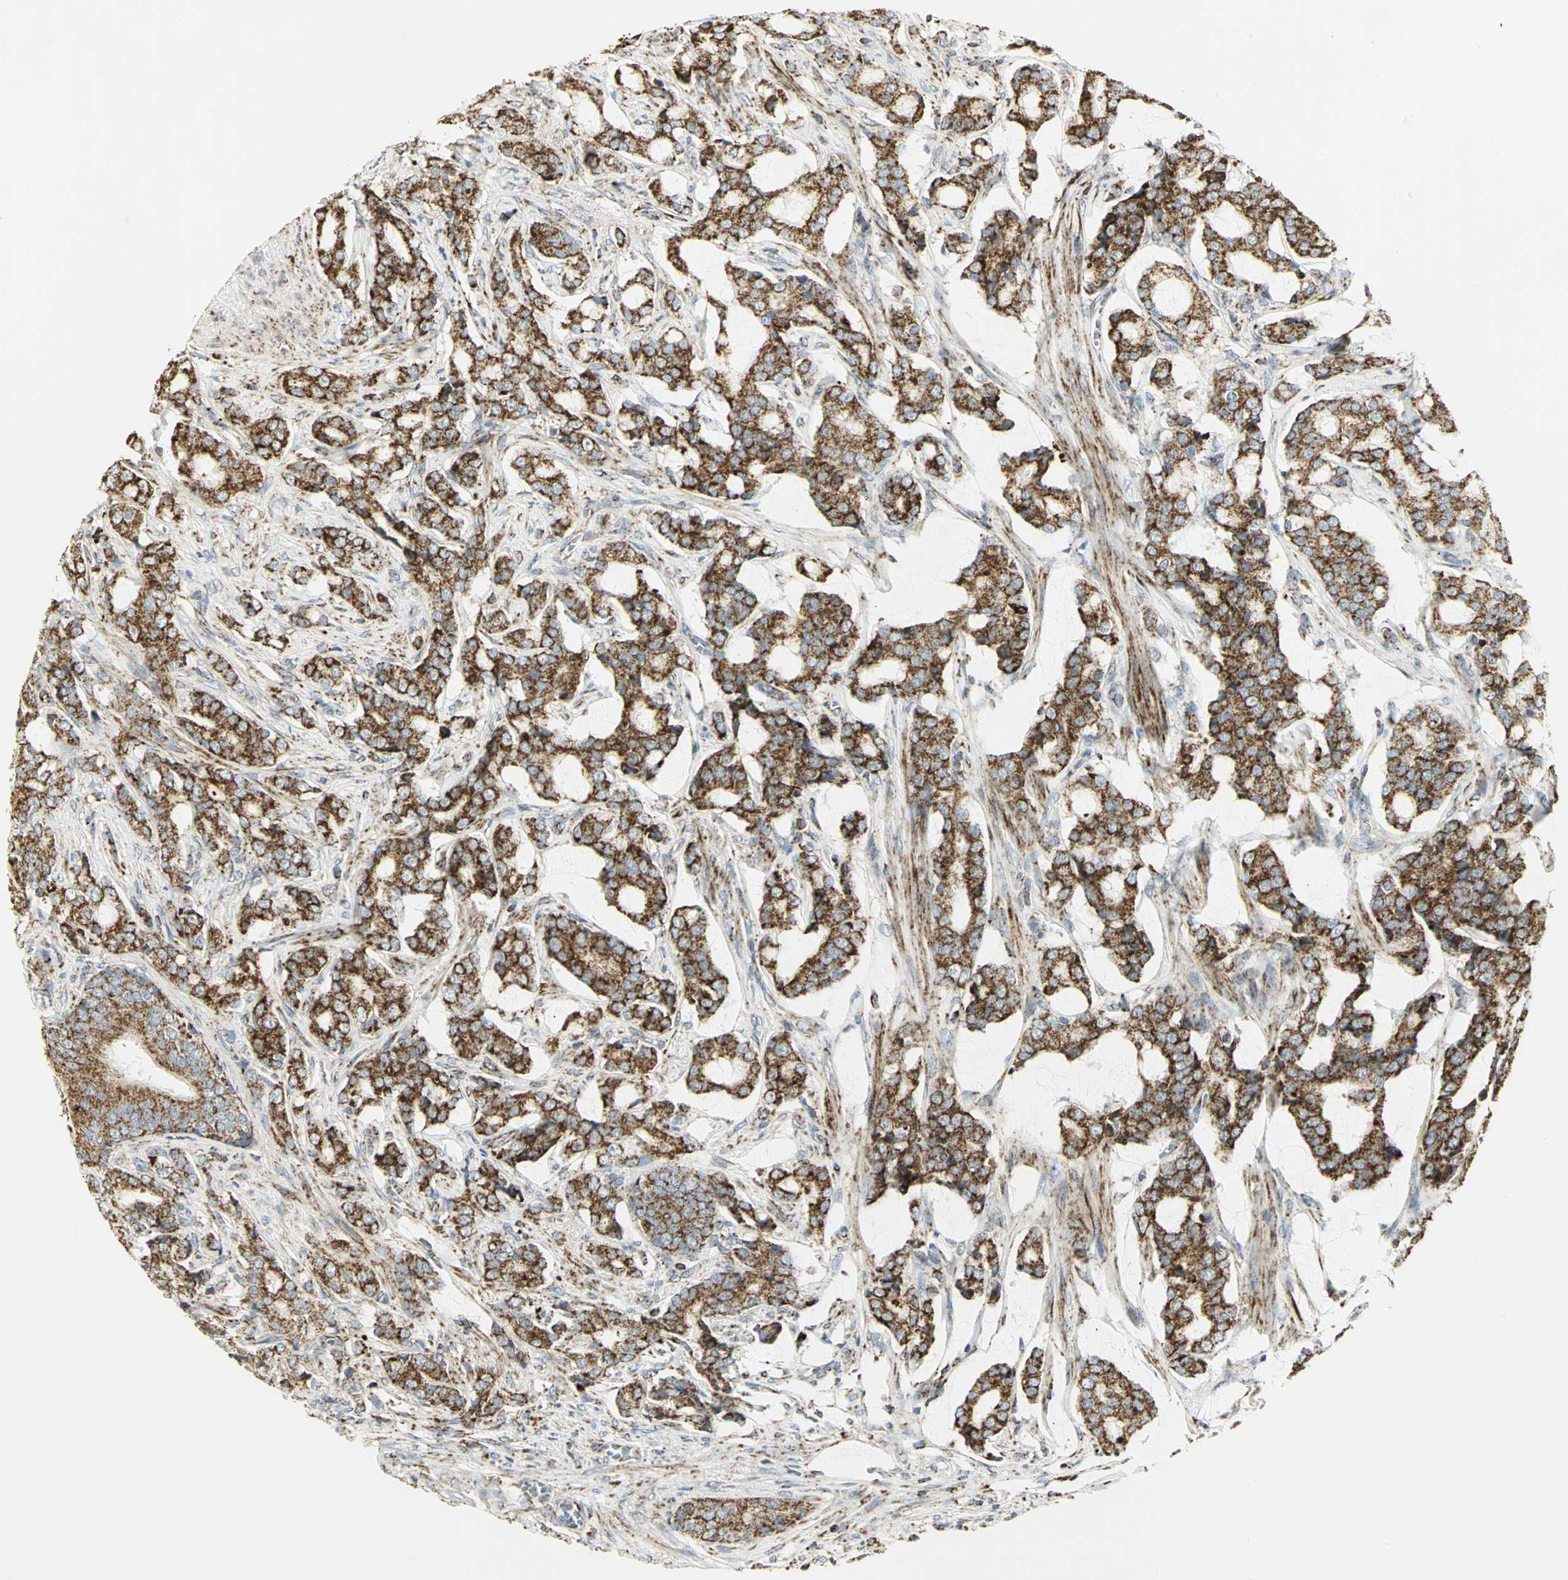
{"staining": {"intensity": "strong", "quantity": ">75%", "location": "cytoplasmic/membranous"}, "tissue": "prostate cancer", "cell_type": "Tumor cells", "image_type": "cancer", "snomed": [{"axis": "morphology", "description": "Adenocarcinoma, Low grade"}, {"axis": "topography", "description": "Prostate"}], "caption": "Immunohistochemical staining of prostate cancer displays high levels of strong cytoplasmic/membranous expression in approximately >75% of tumor cells.", "gene": "VDAC1", "patient": {"sex": "male", "age": 58}}